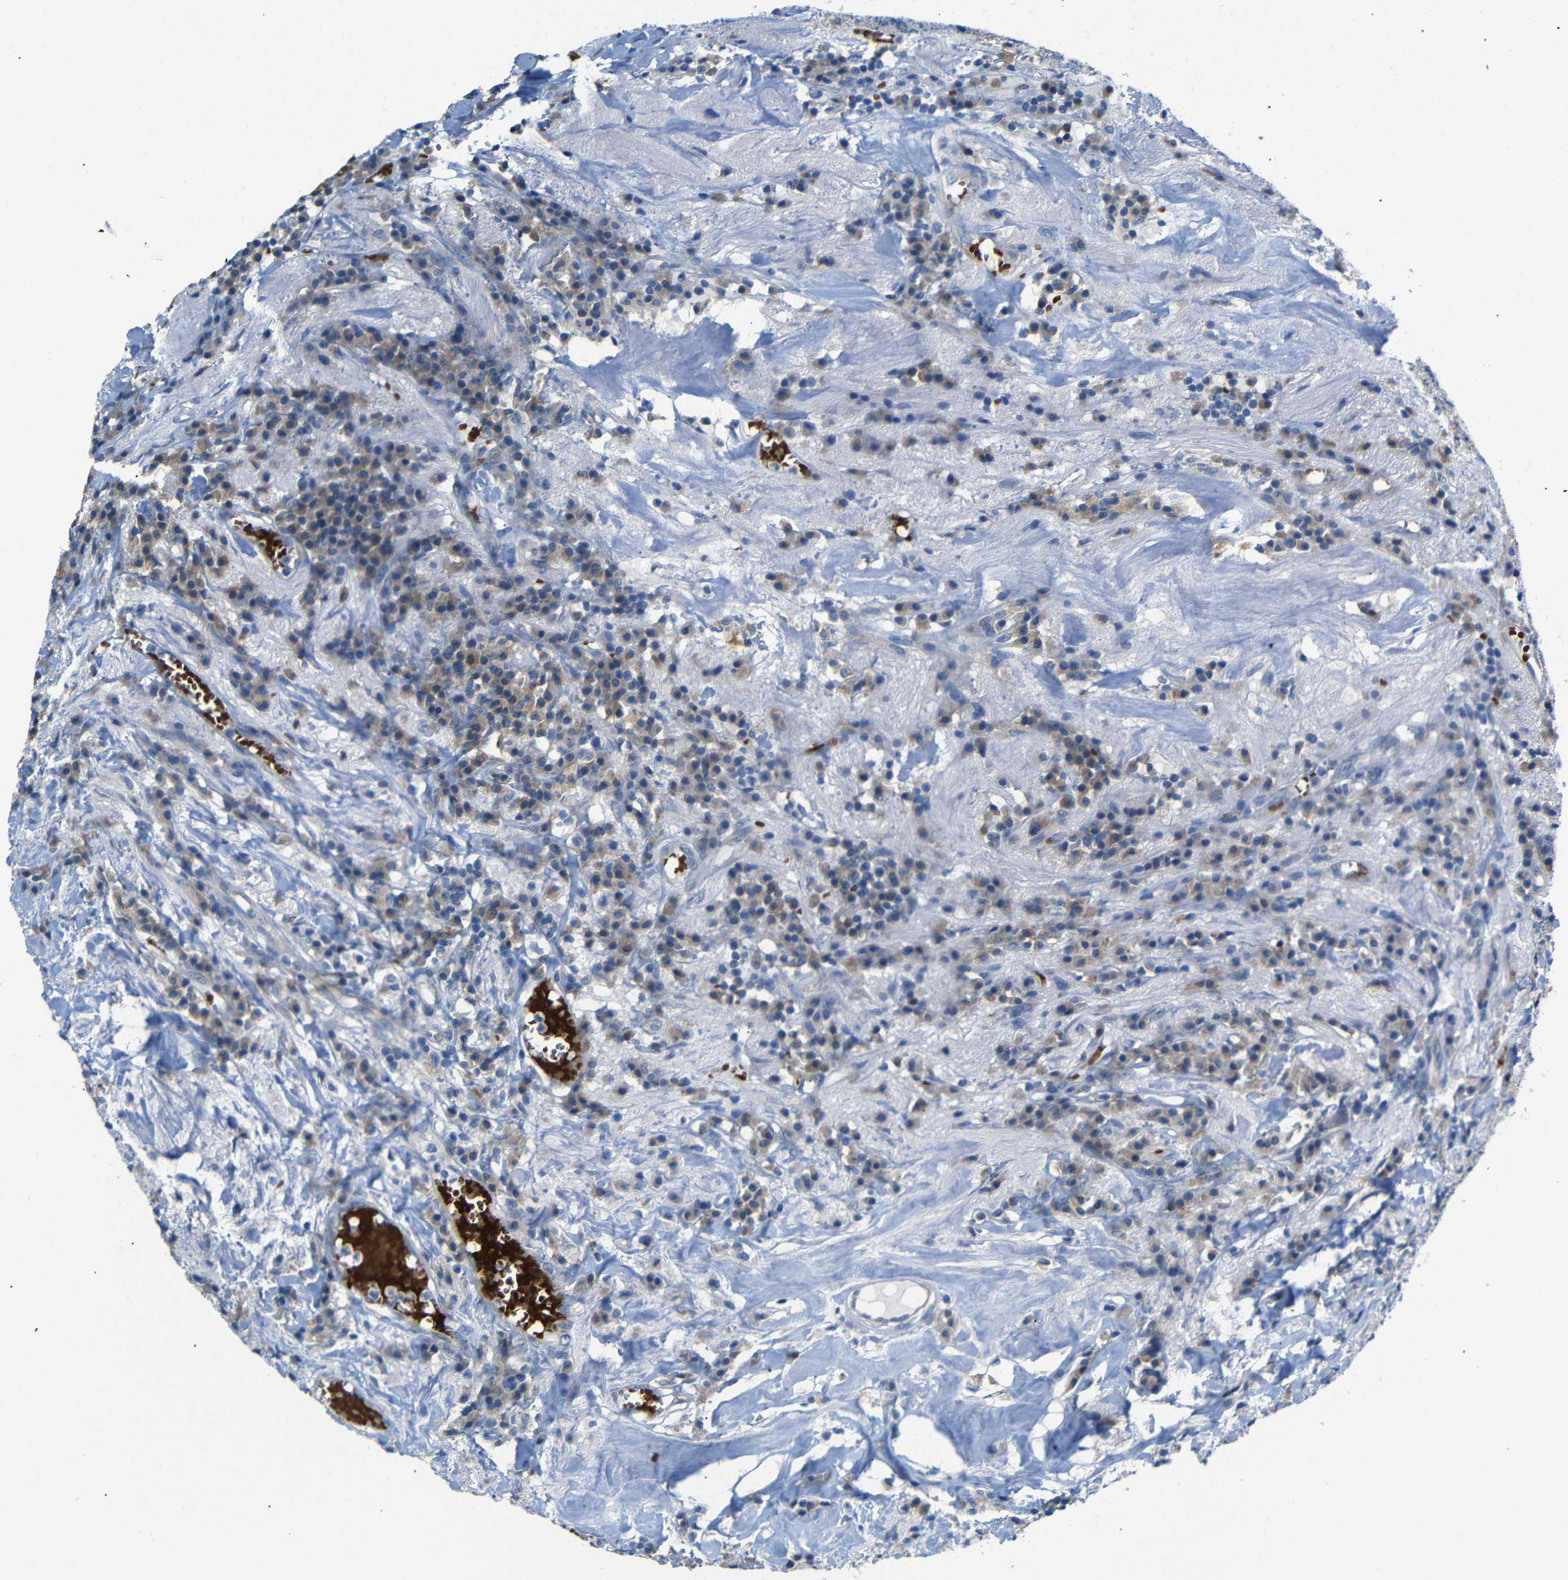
{"staining": {"intensity": "weak", "quantity": "25%-75%", "location": "cytoplasmic/membranous"}, "tissue": "head and neck cancer", "cell_type": "Tumor cells", "image_type": "cancer", "snomed": [{"axis": "morphology", "description": "Adenocarcinoma, NOS"}, {"axis": "topography", "description": "Salivary gland"}, {"axis": "topography", "description": "Head-Neck"}], "caption": "Head and neck adenocarcinoma stained for a protein demonstrates weak cytoplasmic/membranous positivity in tumor cells. The protein is stained brown, and the nuclei are stained in blue (DAB (3,3'-diaminobenzidine) IHC with brightfield microscopy, high magnification).", "gene": "TBC1D32", "patient": {"sex": "female", "age": 65}}